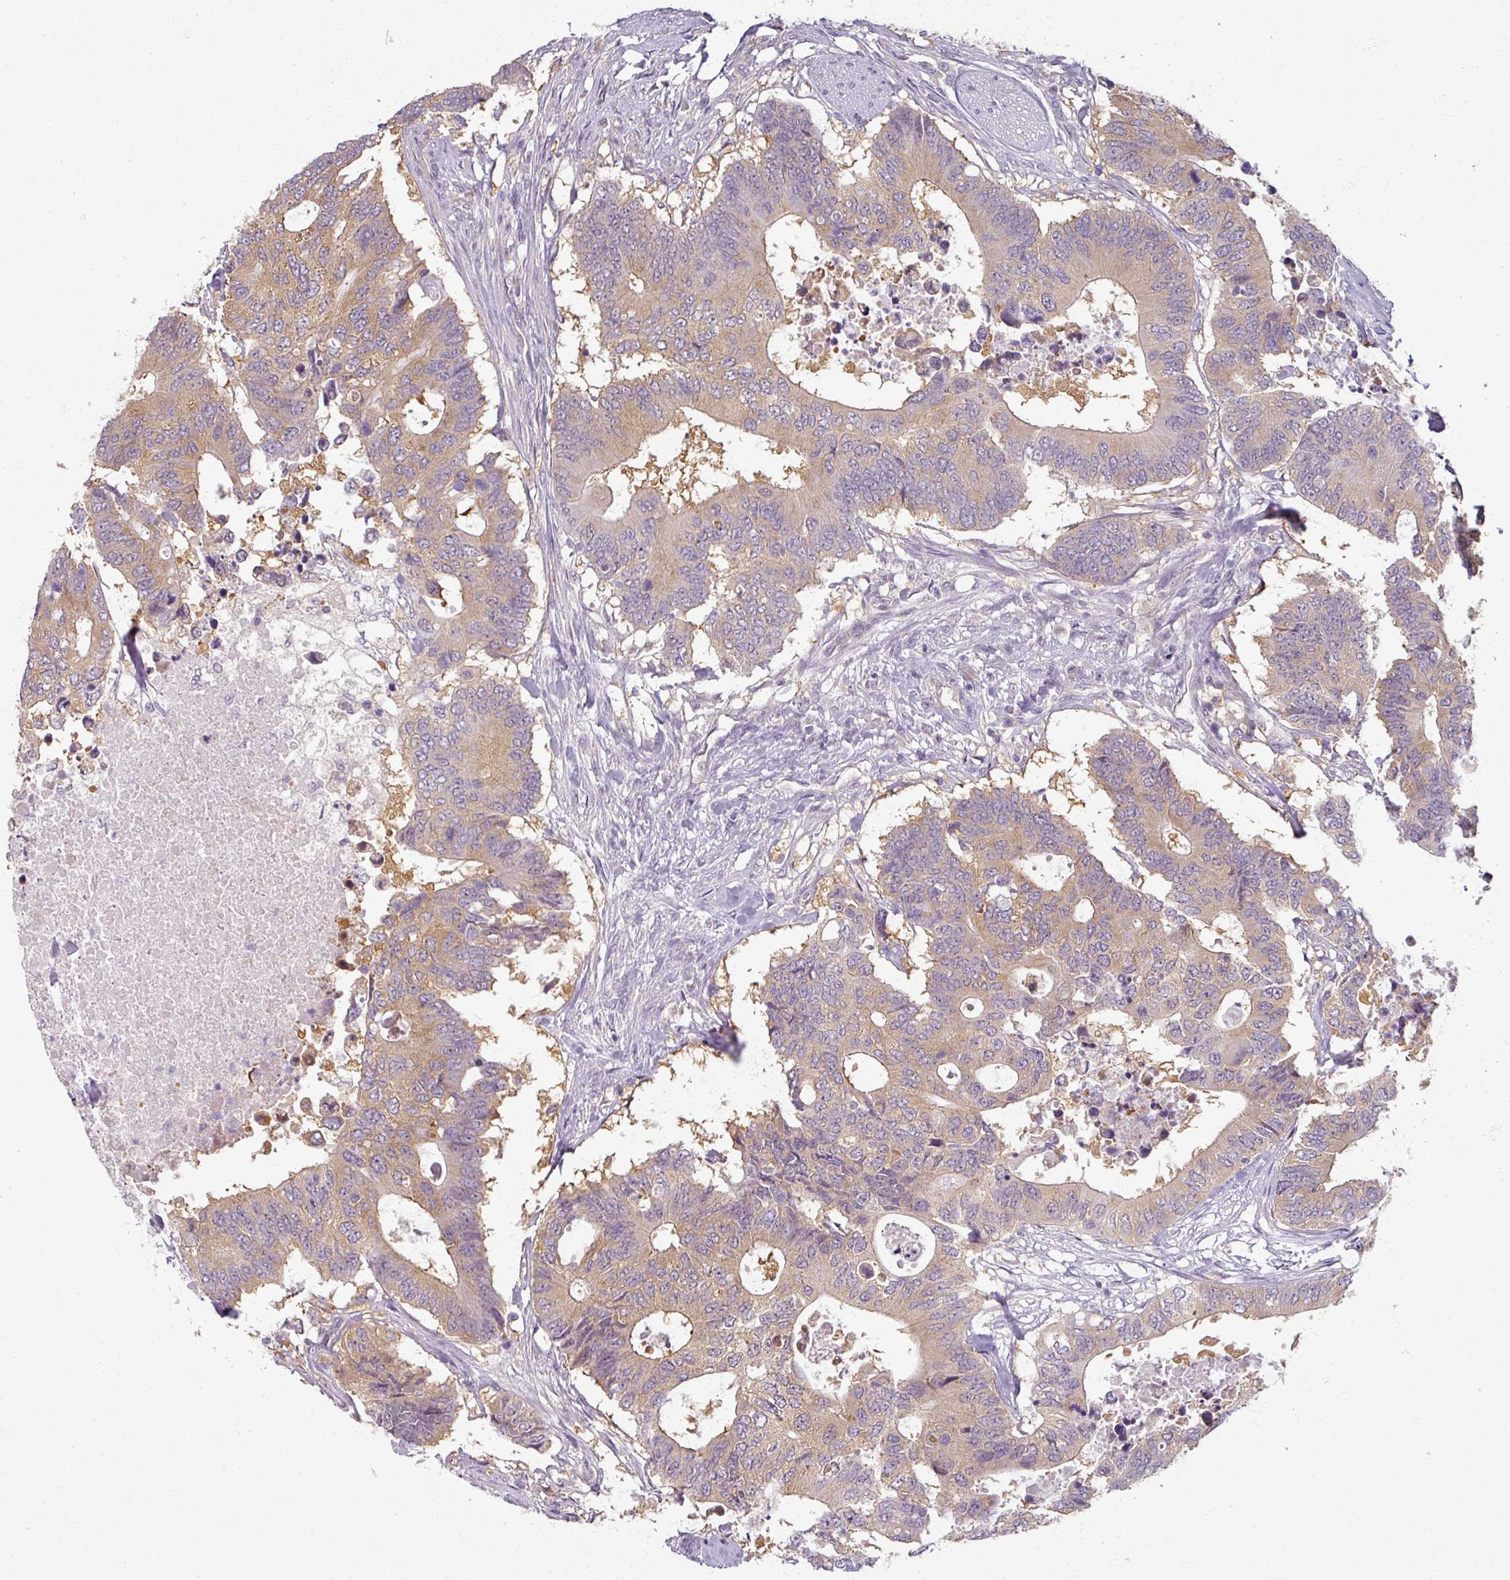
{"staining": {"intensity": "moderate", "quantity": "25%-75%", "location": "cytoplasmic/membranous"}, "tissue": "colorectal cancer", "cell_type": "Tumor cells", "image_type": "cancer", "snomed": [{"axis": "morphology", "description": "Adenocarcinoma, NOS"}, {"axis": "topography", "description": "Colon"}], "caption": "Immunohistochemical staining of human adenocarcinoma (colorectal) demonstrates medium levels of moderate cytoplasmic/membranous staining in approximately 25%-75% of tumor cells.", "gene": "AGPAT4", "patient": {"sex": "male", "age": 71}}